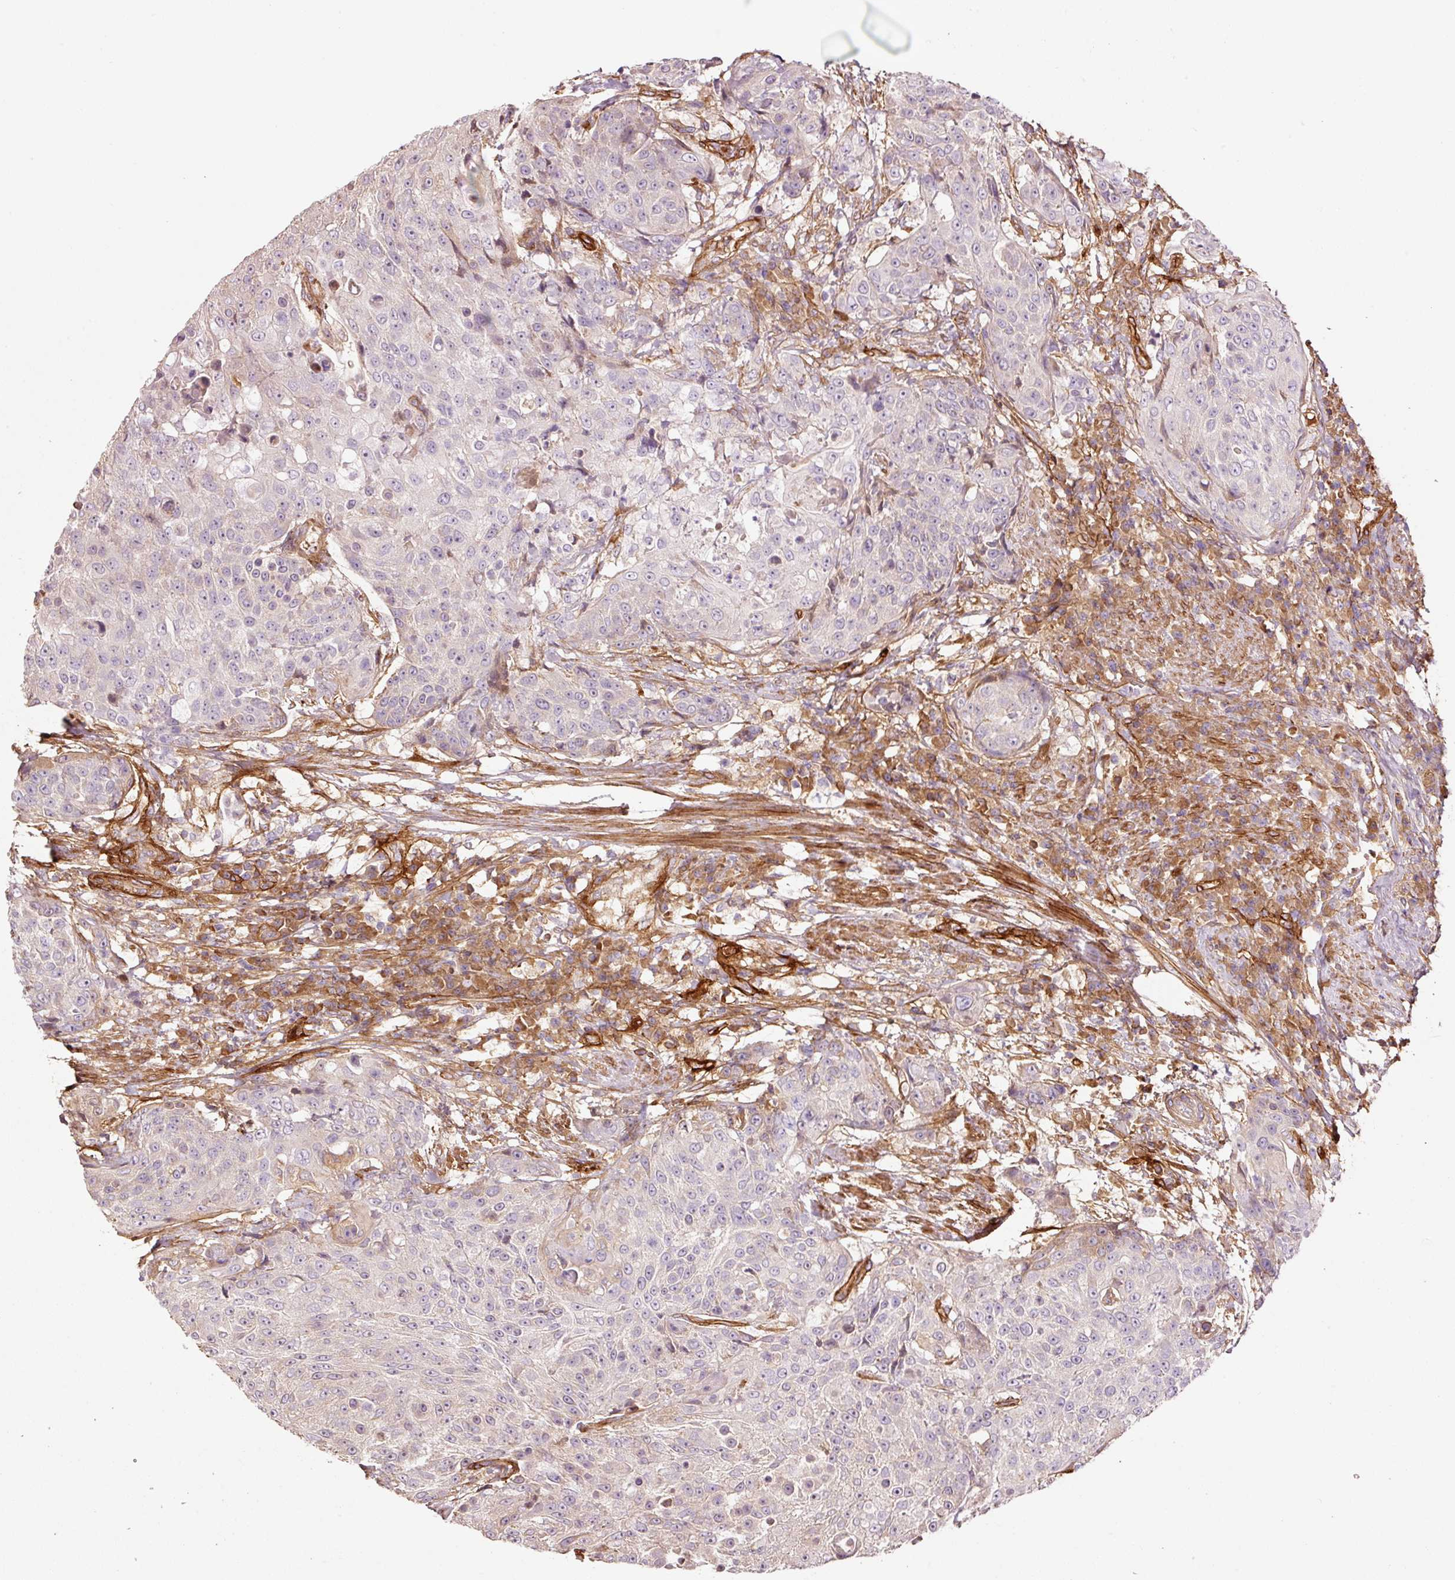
{"staining": {"intensity": "negative", "quantity": "none", "location": "none"}, "tissue": "urothelial cancer", "cell_type": "Tumor cells", "image_type": "cancer", "snomed": [{"axis": "morphology", "description": "Urothelial carcinoma, High grade"}, {"axis": "topography", "description": "Urinary bladder"}], "caption": "Immunohistochemistry (IHC) of urothelial carcinoma (high-grade) reveals no staining in tumor cells. (Brightfield microscopy of DAB immunohistochemistry at high magnification).", "gene": "NID2", "patient": {"sex": "female", "age": 63}}